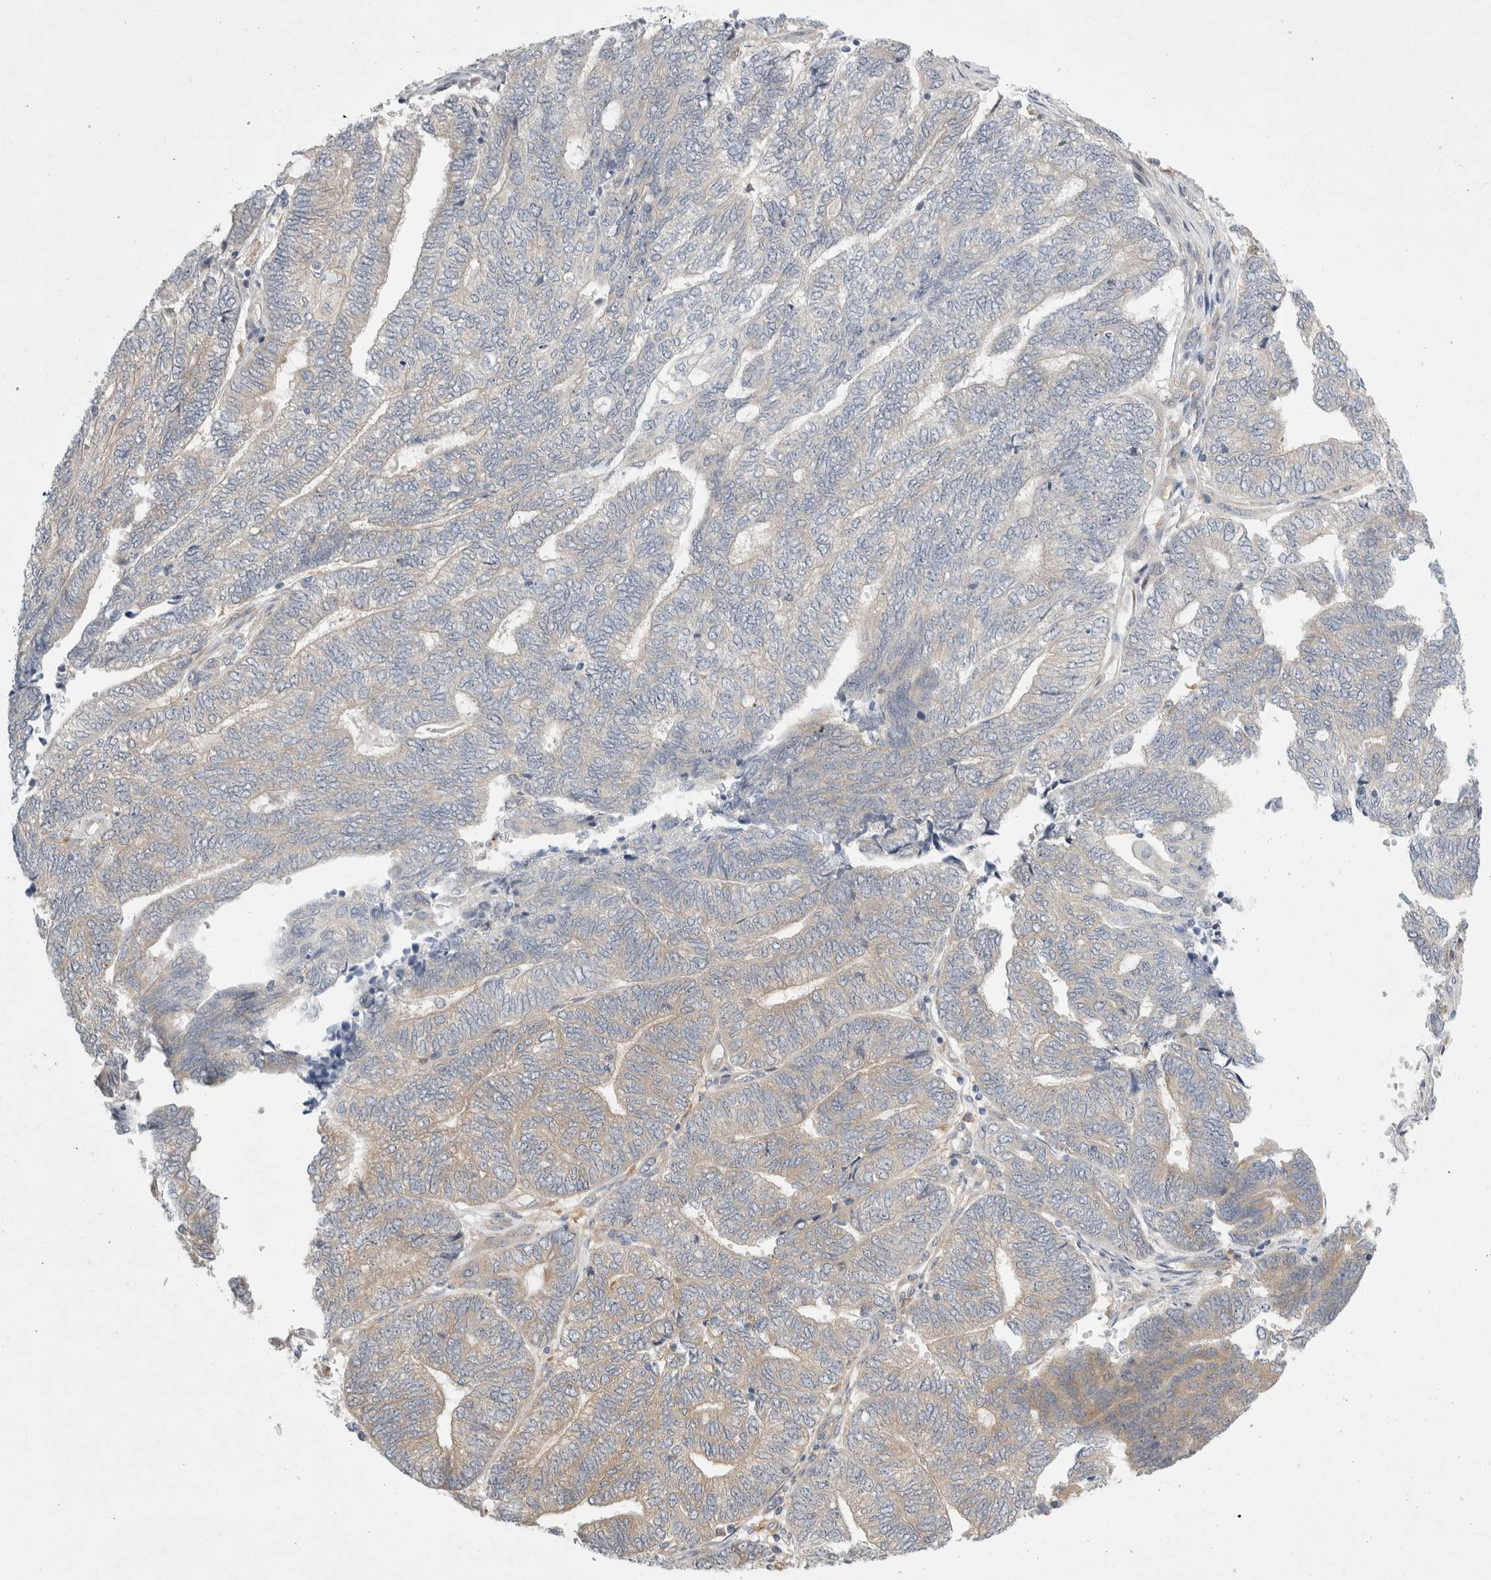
{"staining": {"intensity": "weak", "quantity": "25%-75%", "location": "cytoplasmic/membranous"}, "tissue": "endometrial cancer", "cell_type": "Tumor cells", "image_type": "cancer", "snomed": [{"axis": "morphology", "description": "Adenocarcinoma, NOS"}, {"axis": "topography", "description": "Uterus"}, {"axis": "topography", "description": "Endometrium"}], "caption": "IHC (DAB) staining of adenocarcinoma (endometrial) displays weak cytoplasmic/membranous protein positivity in about 25%-75% of tumor cells.", "gene": "CDCA7L", "patient": {"sex": "female", "age": 70}}